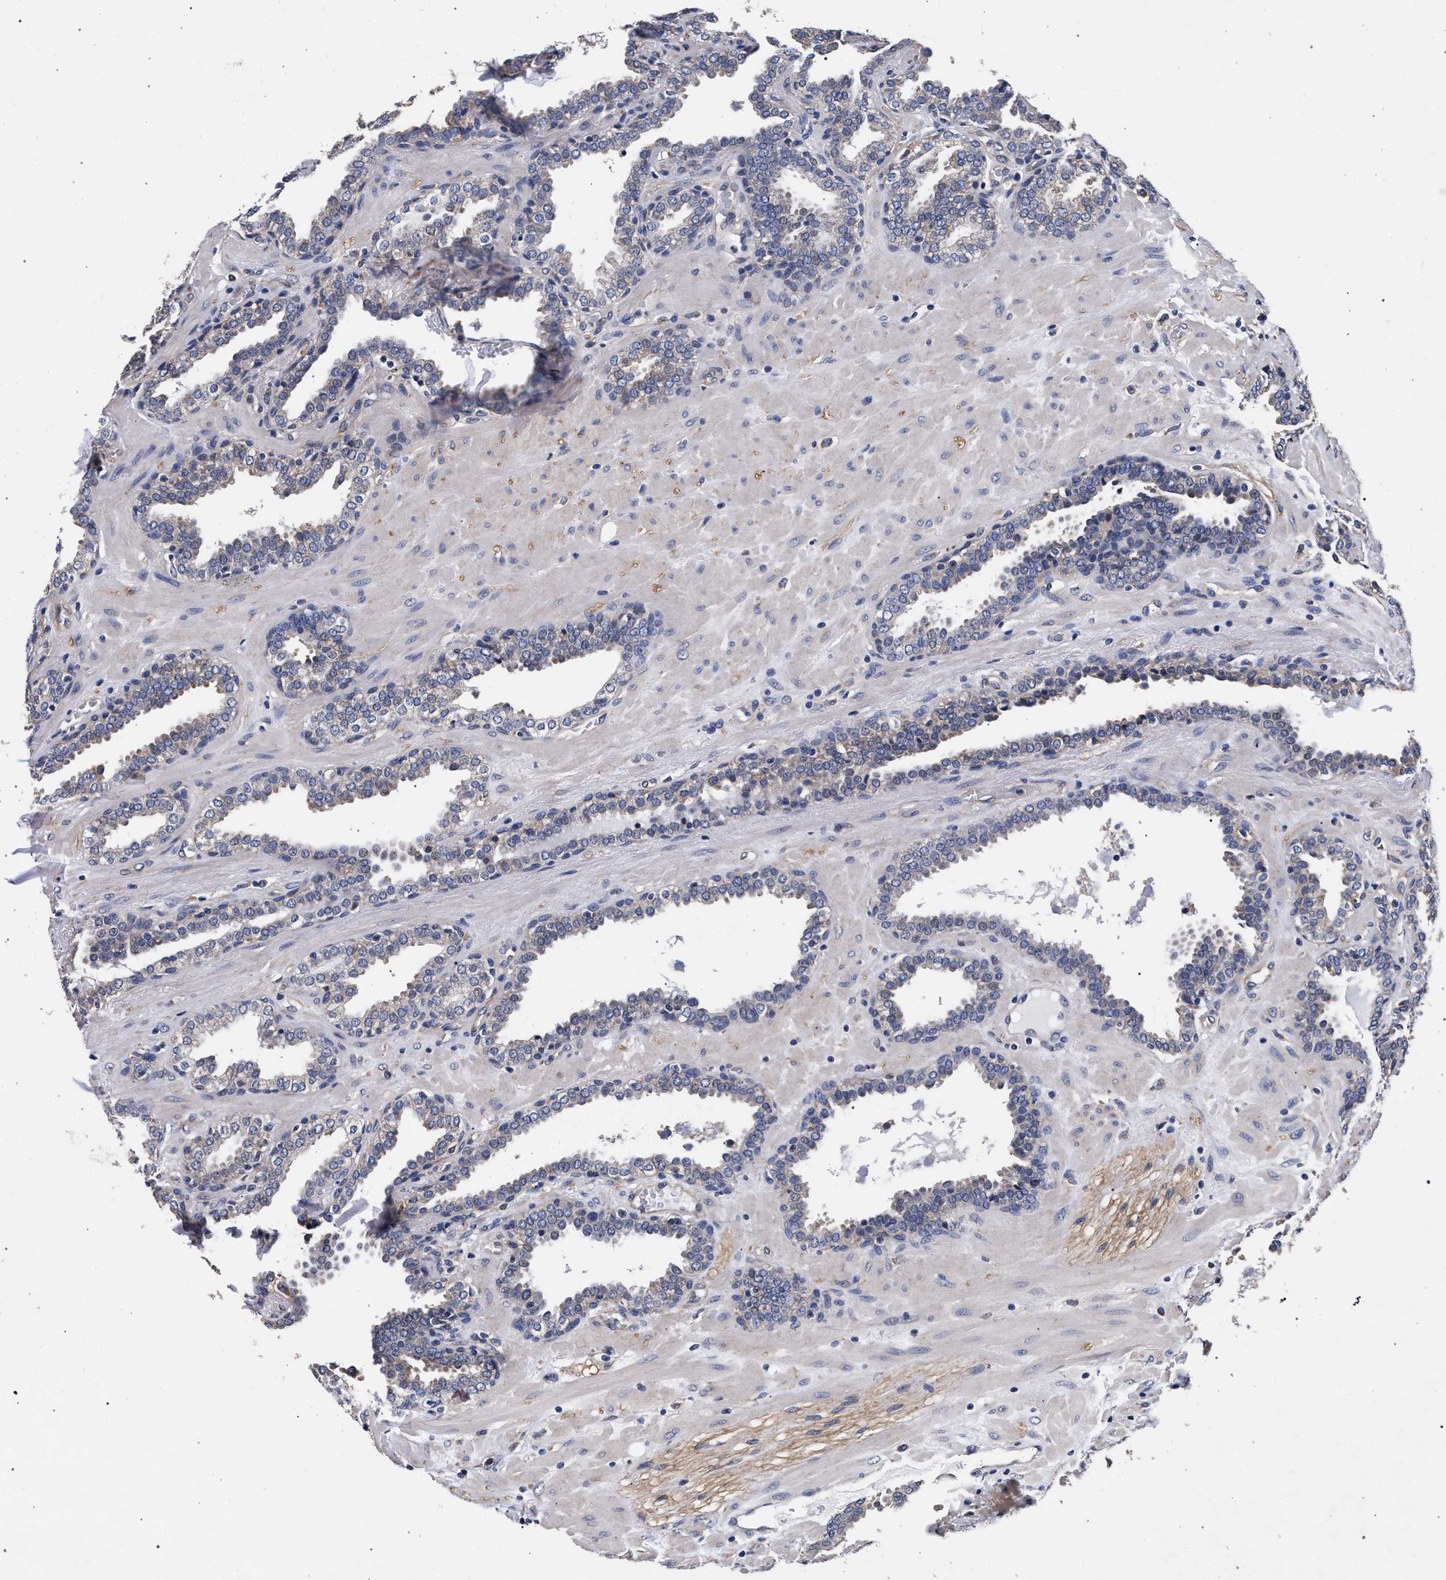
{"staining": {"intensity": "weak", "quantity": "<25%", "location": "cytoplasmic/membranous"}, "tissue": "prostate", "cell_type": "Glandular cells", "image_type": "normal", "snomed": [{"axis": "morphology", "description": "Normal tissue, NOS"}, {"axis": "topography", "description": "Prostate"}], "caption": "Immunohistochemistry image of unremarkable human prostate stained for a protein (brown), which exhibits no expression in glandular cells. (DAB immunohistochemistry (IHC) visualized using brightfield microscopy, high magnification).", "gene": "CFAP95", "patient": {"sex": "male", "age": 51}}